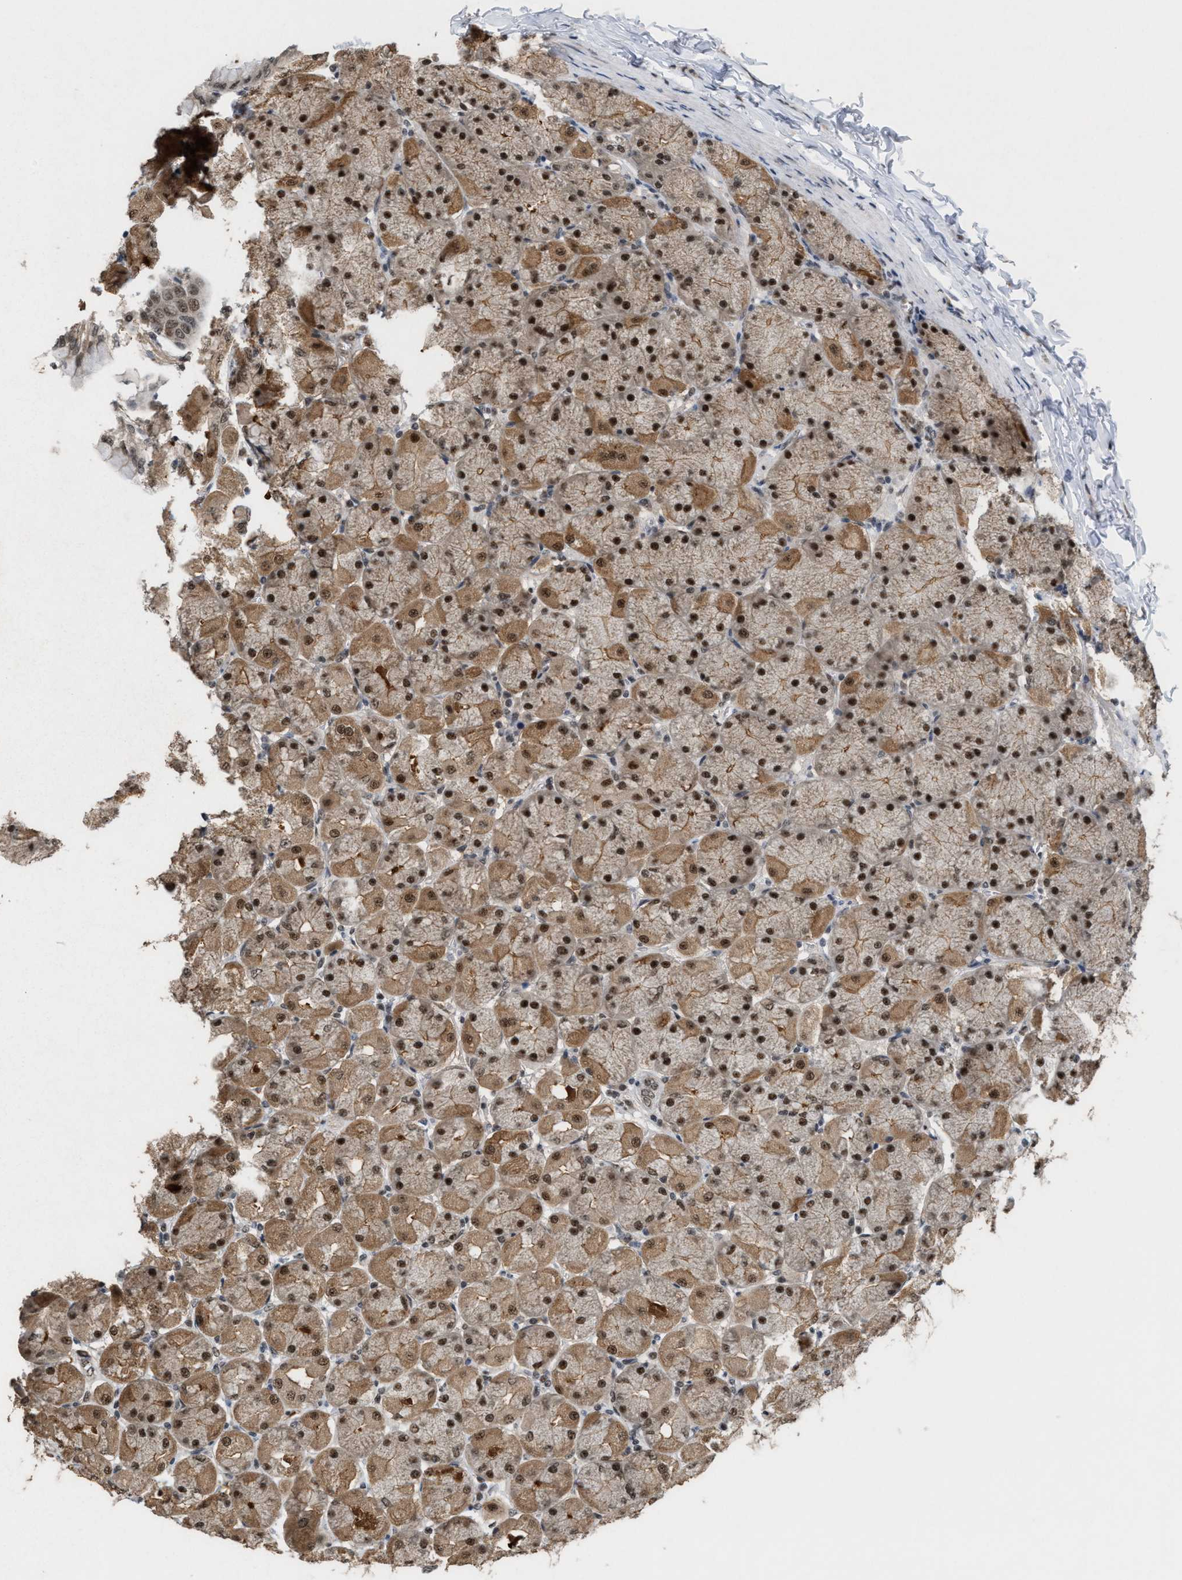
{"staining": {"intensity": "strong", "quantity": ">75%", "location": "cytoplasmic/membranous,nuclear"}, "tissue": "stomach", "cell_type": "Glandular cells", "image_type": "normal", "snomed": [{"axis": "morphology", "description": "Normal tissue, NOS"}, {"axis": "topography", "description": "Stomach, upper"}], "caption": "Glandular cells reveal high levels of strong cytoplasmic/membranous,nuclear staining in about >75% of cells in benign stomach. The staining is performed using DAB brown chromogen to label protein expression. The nuclei are counter-stained blue using hematoxylin.", "gene": "PRPF4", "patient": {"sex": "female", "age": 56}}